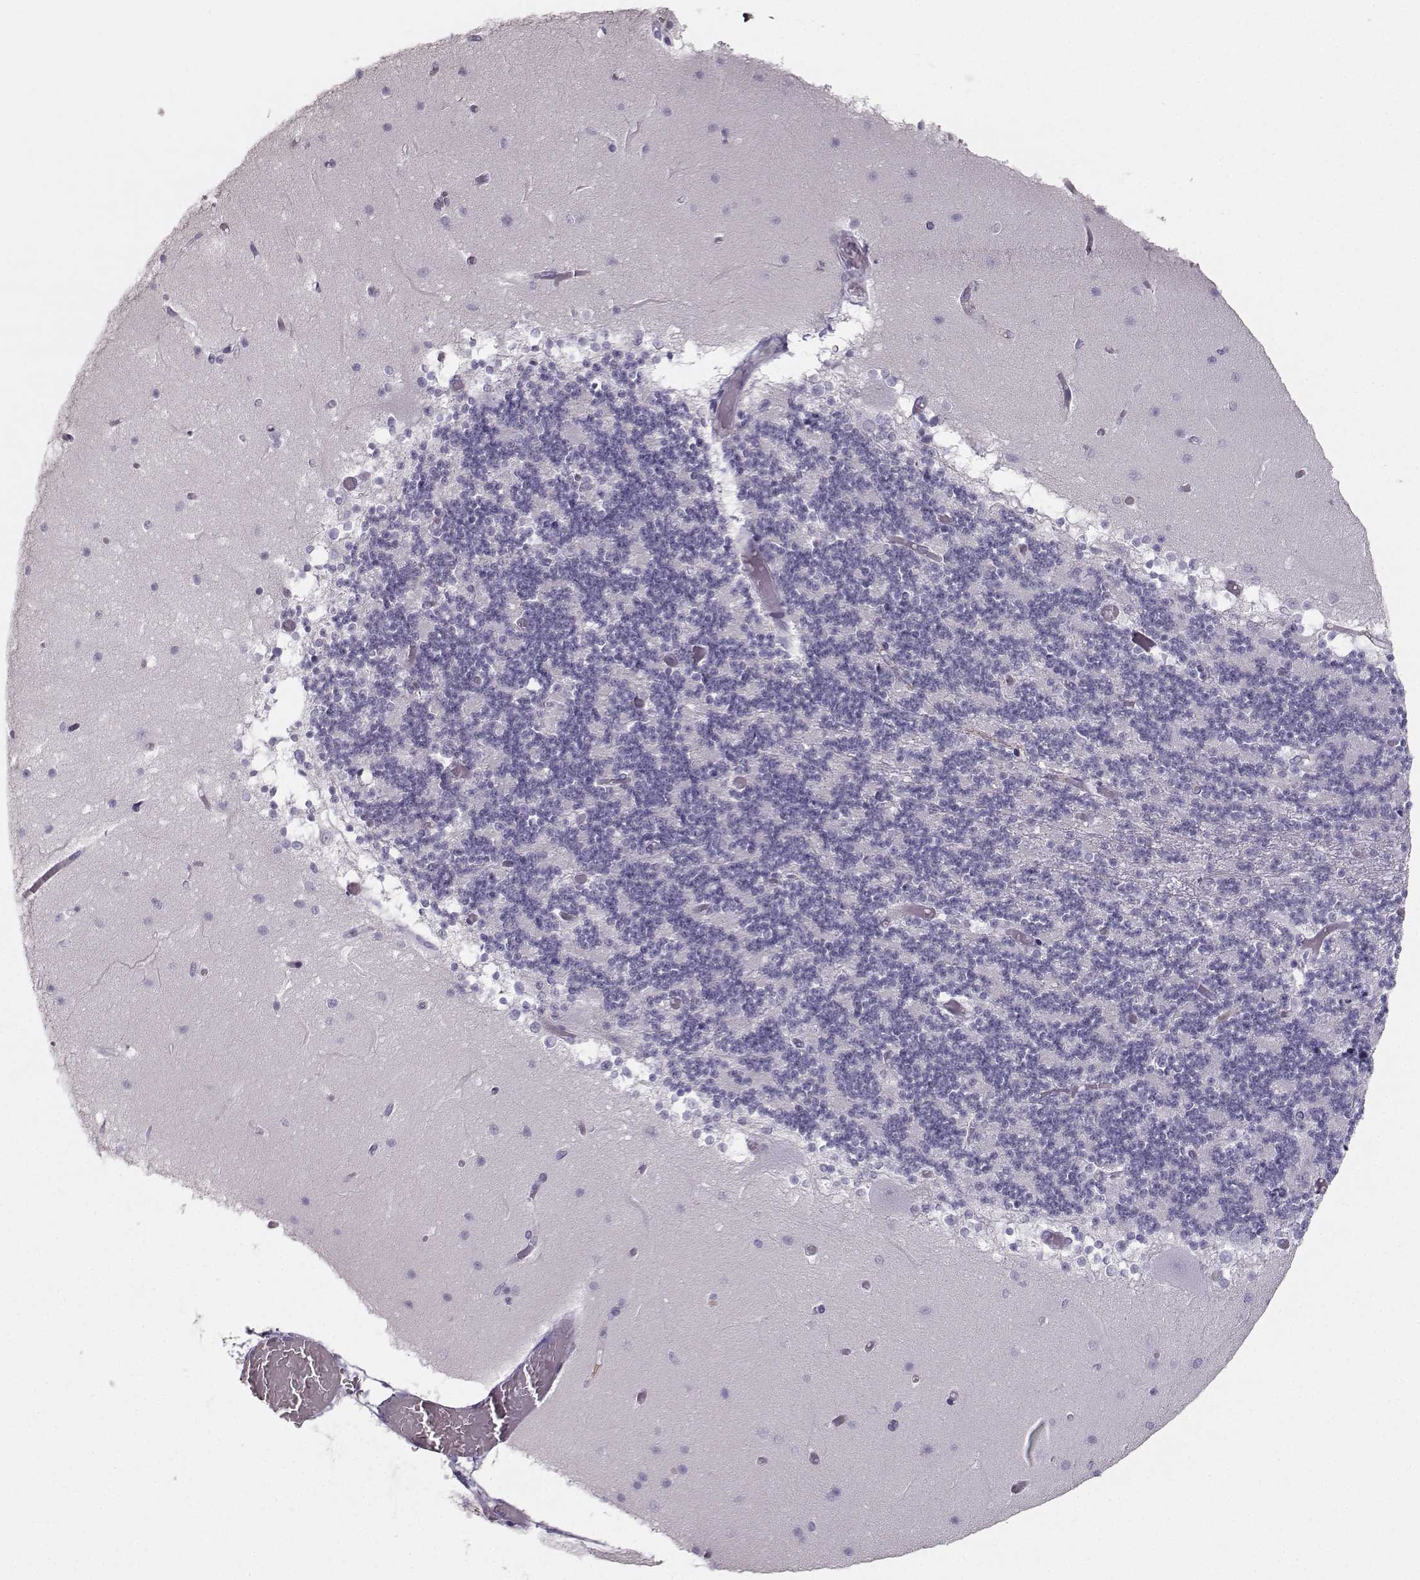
{"staining": {"intensity": "negative", "quantity": "none", "location": "none"}, "tissue": "cerebellum", "cell_type": "Cells in granular layer", "image_type": "normal", "snomed": [{"axis": "morphology", "description": "Normal tissue, NOS"}, {"axis": "topography", "description": "Cerebellum"}], "caption": "Immunohistochemical staining of benign human cerebellum shows no significant positivity in cells in granular layer. Brightfield microscopy of immunohistochemistry (IHC) stained with DAB (3,3'-diaminobenzidine) (brown) and hematoxylin (blue), captured at high magnification.", "gene": "CASR", "patient": {"sex": "female", "age": 28}}